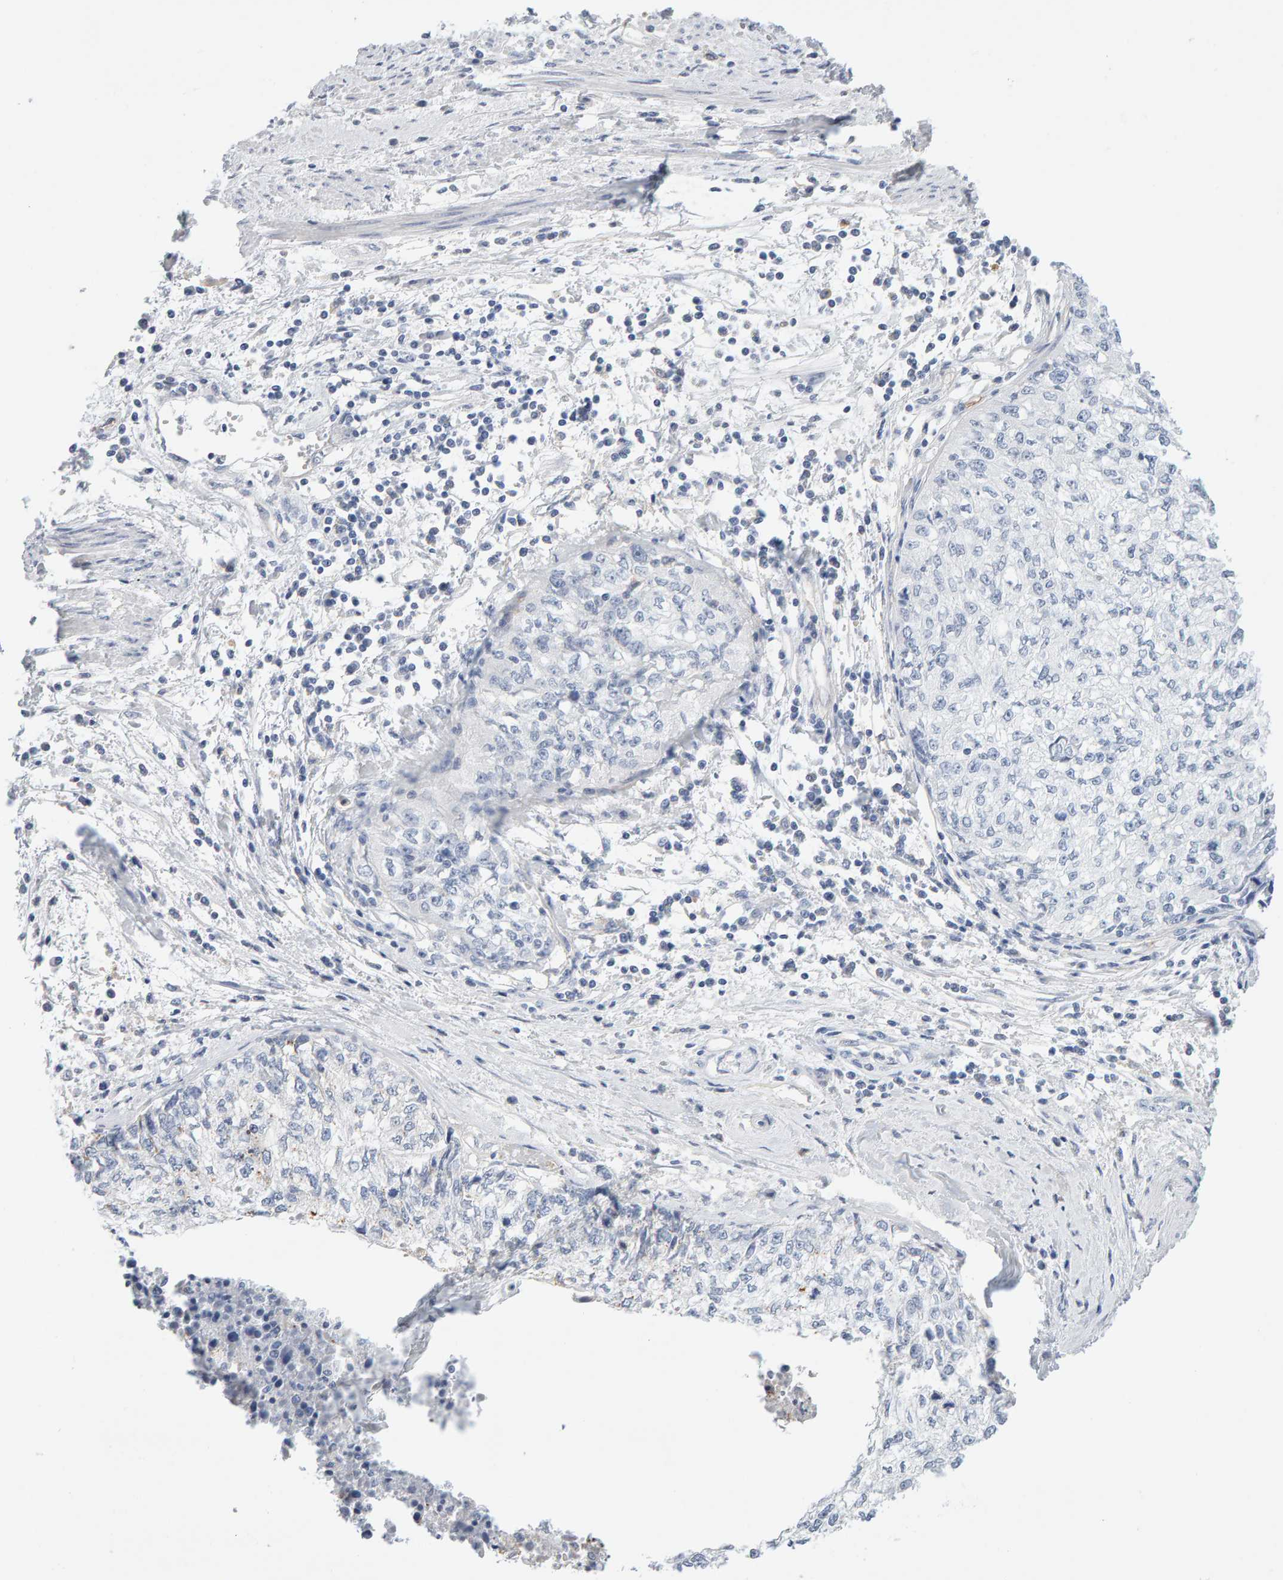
{"staining": {"intensity": "negative", "quantity": "none", "location": "none"}, "tissue": "cervical cancer", "cell_type": "Tumor cells", "image_type": "cancer", "snomed": [{"axis": "morphology", "description": "Squamous cell carcinoma, NOS"}, {"axis": "topography", "description": "Cervix"}], "caption": "IHC of cervical cancer (squamous cell carcinoma) reveals no positivity in tumor cells.", "gene": "METRNL", "patient": {"sex": "female", "age": 57}}